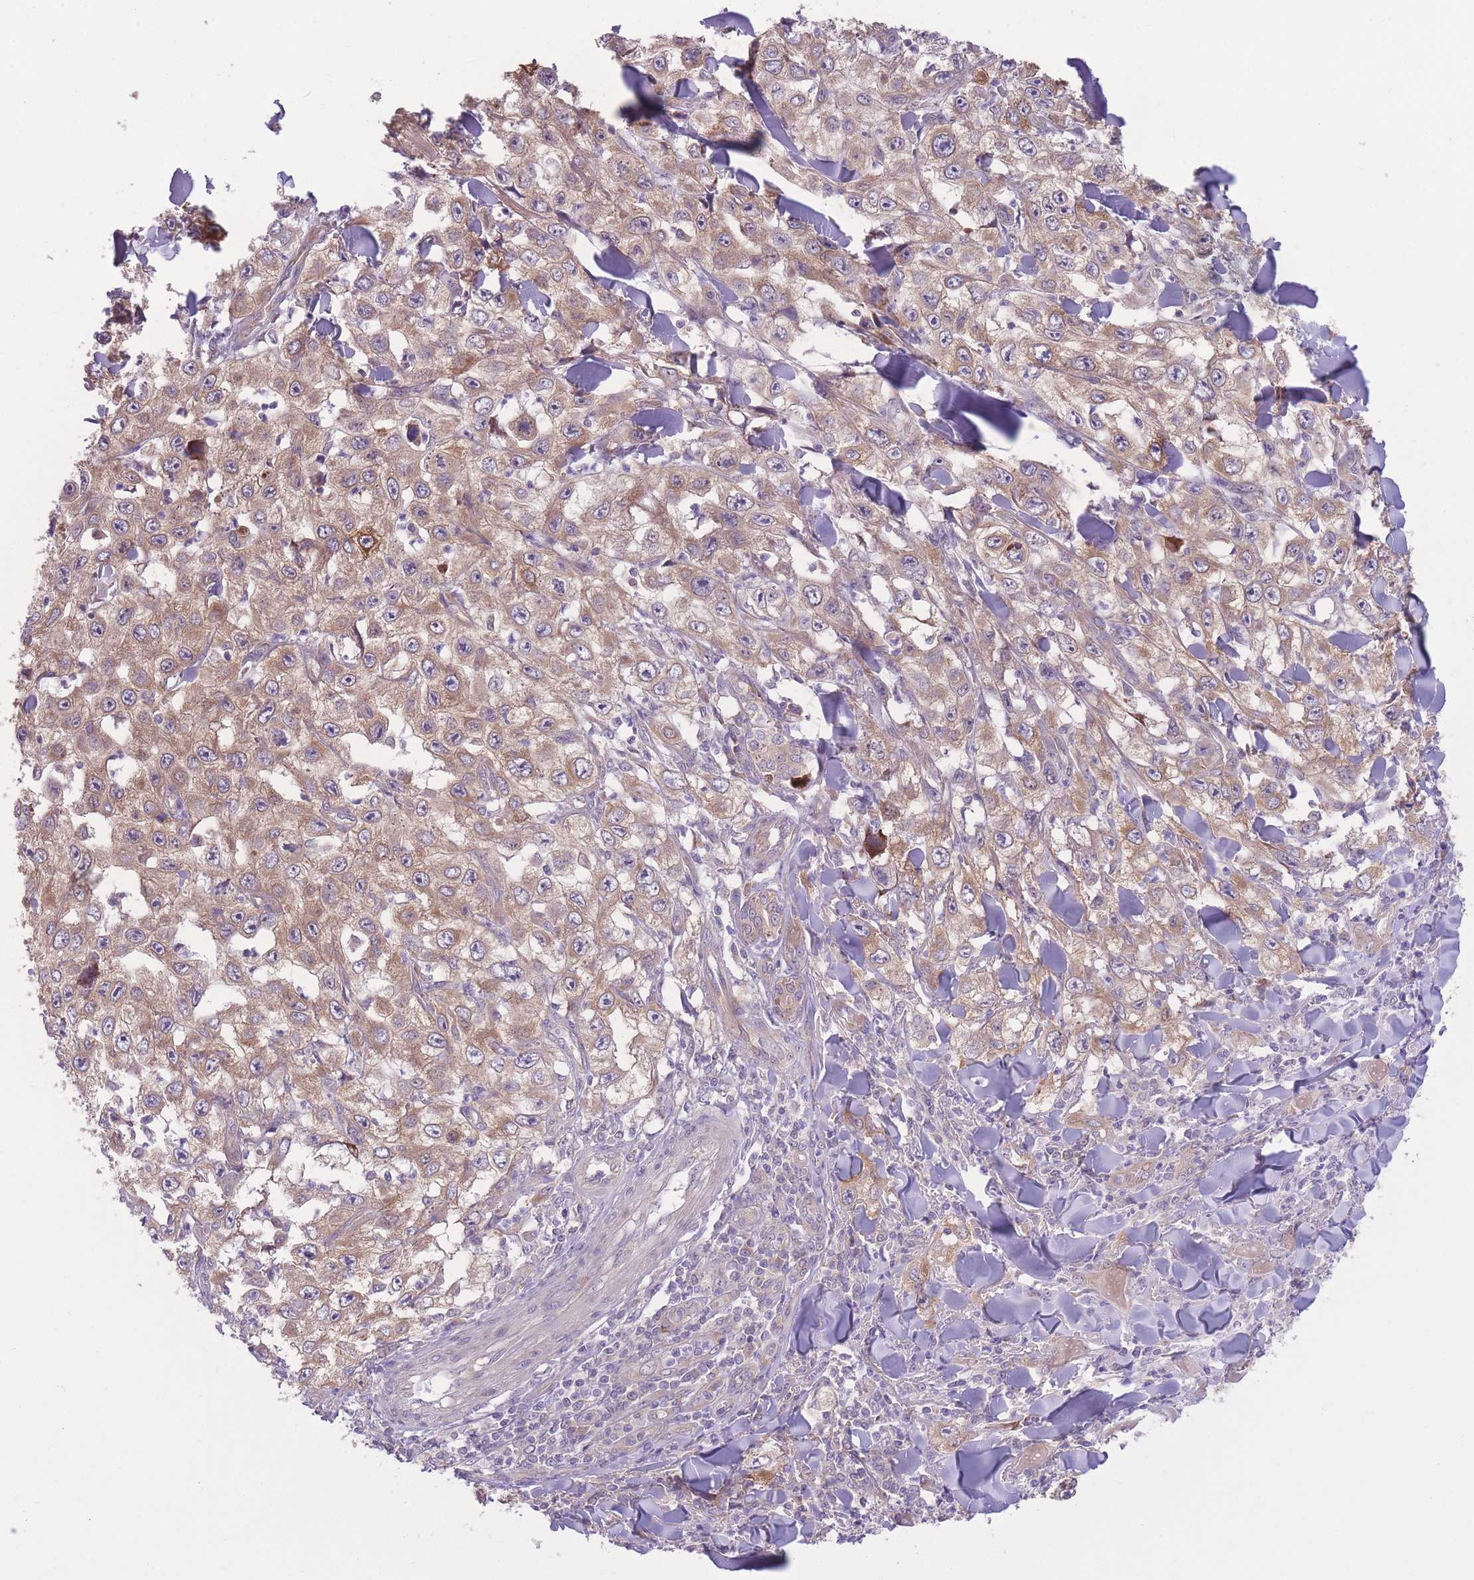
{"staining": {"intensity": "moderate", "quantity": "25%-75%", "location": "cytoplasmic/membranous"}, "tissue": "skin cancer", "cell_type": "Tumor cells", "image_type": "cancer", "snomed": [{"axis": "morphology", "description": "Squamous cell carcinoma, NOS"}, {"axis": "topography", "description": "Skin"}], "caption": "Protein analysis of skin cancer (squamous cell carcinoma) tissue reveals moderate cytoplasmic/membranous positivity in about 25%-75% of tumor cells.", "gene": "CCT6B", "patient": {"sex": "male", "age": 82}}